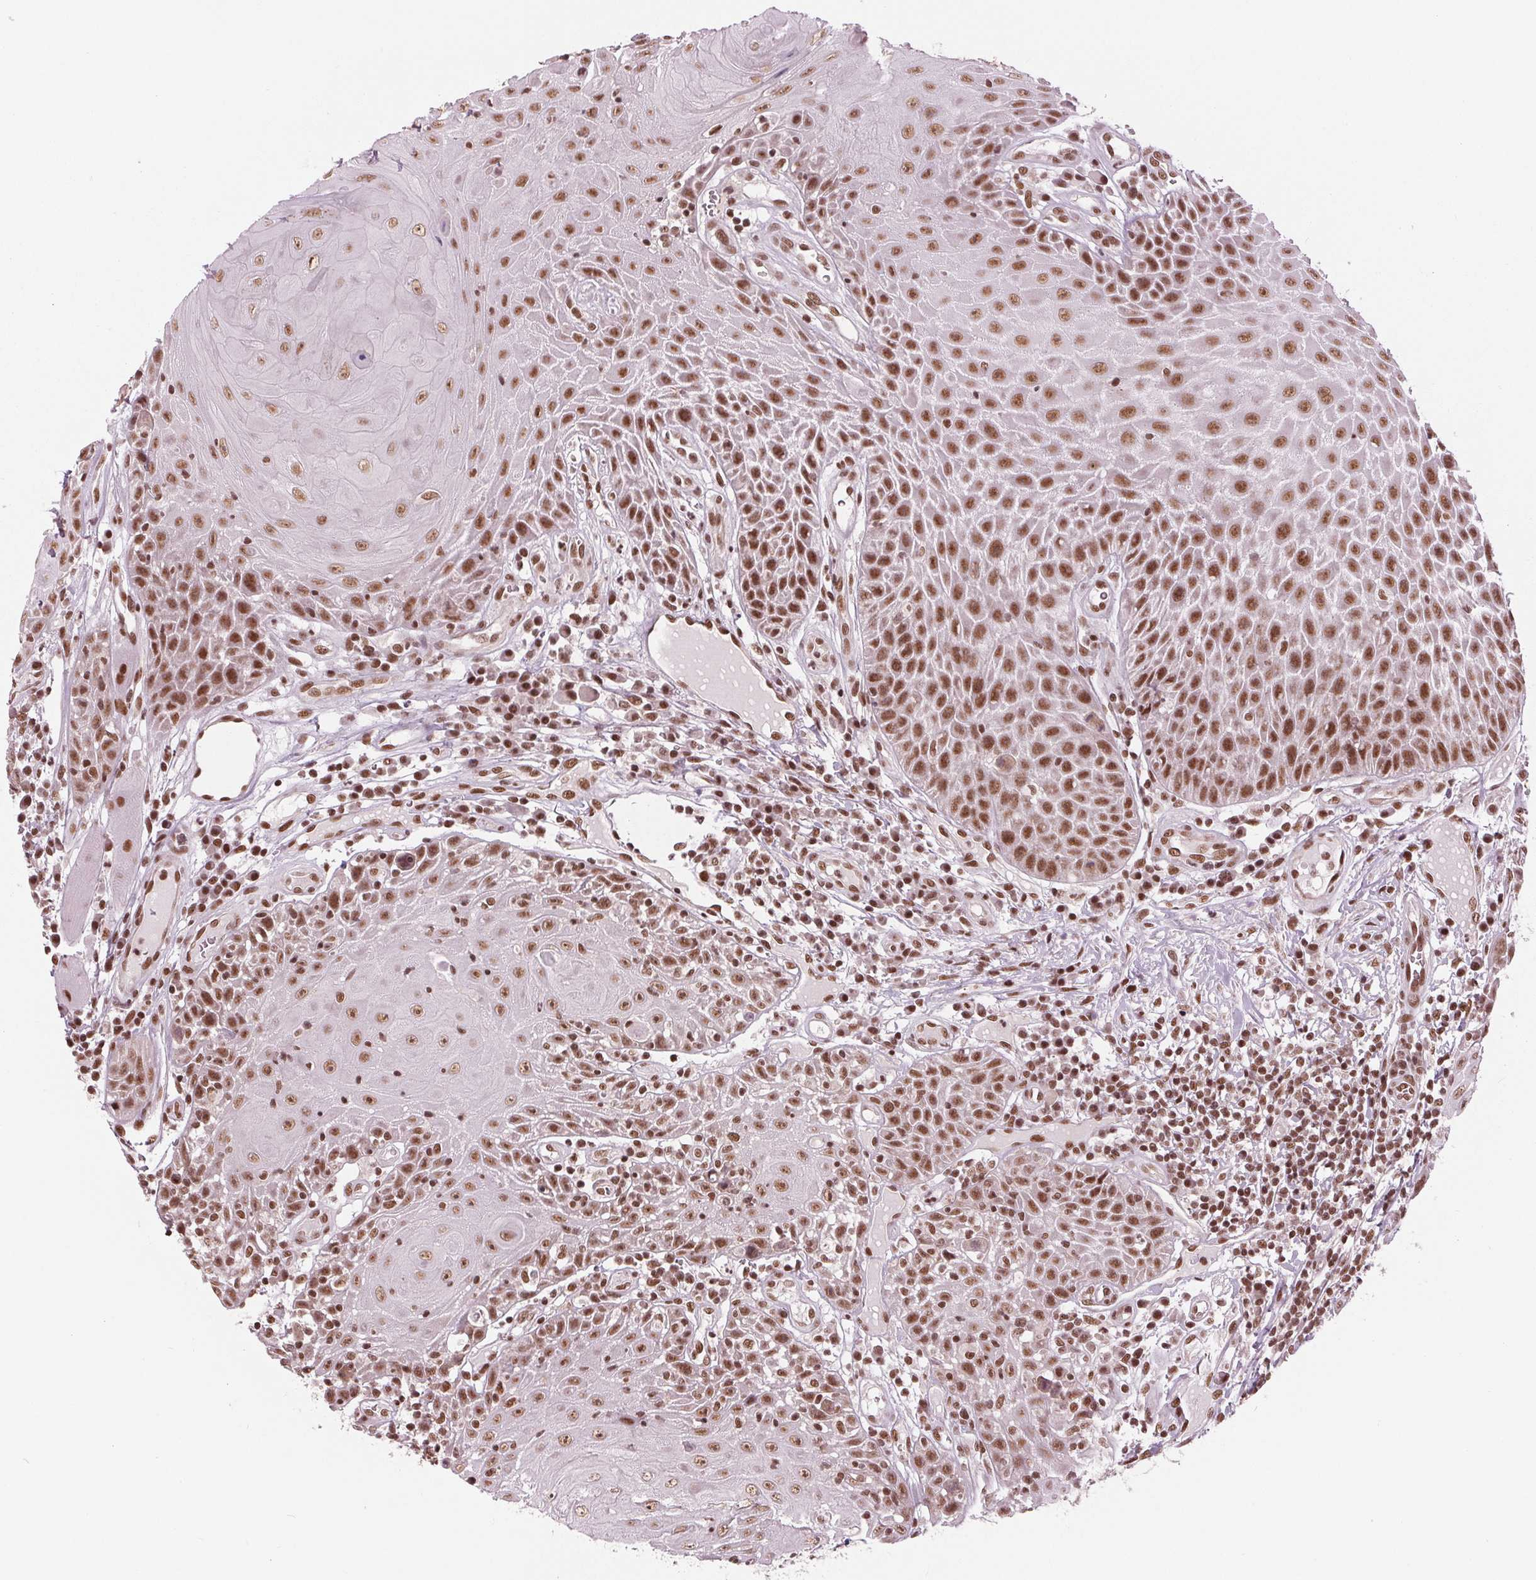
{"staining": {"intensity": "moderate", "quantity": ">75%", "location": "nuclear"}, "tissue": "head and neck cancer", "cell_type": "Tumor cells", "image_type": "cancer", "snomed": [{"axis": "morphology", "description": "Squamous cell carcinoma, NOS"}, {"axis": "topography", "description": "Head-Neck"}], "caption": "Immunohistochemistry (IHC) photomicrograph of neoplastic tissue: human squamous cell carcinoma (head and neck) stained using IHC displays medium levels of moderate protein expression localized specifically in the nuclear of tumor cells, appearing as a nuclear brown color.", "gene": "LSM2", "patient": {"sex": "male", "age": 52}}